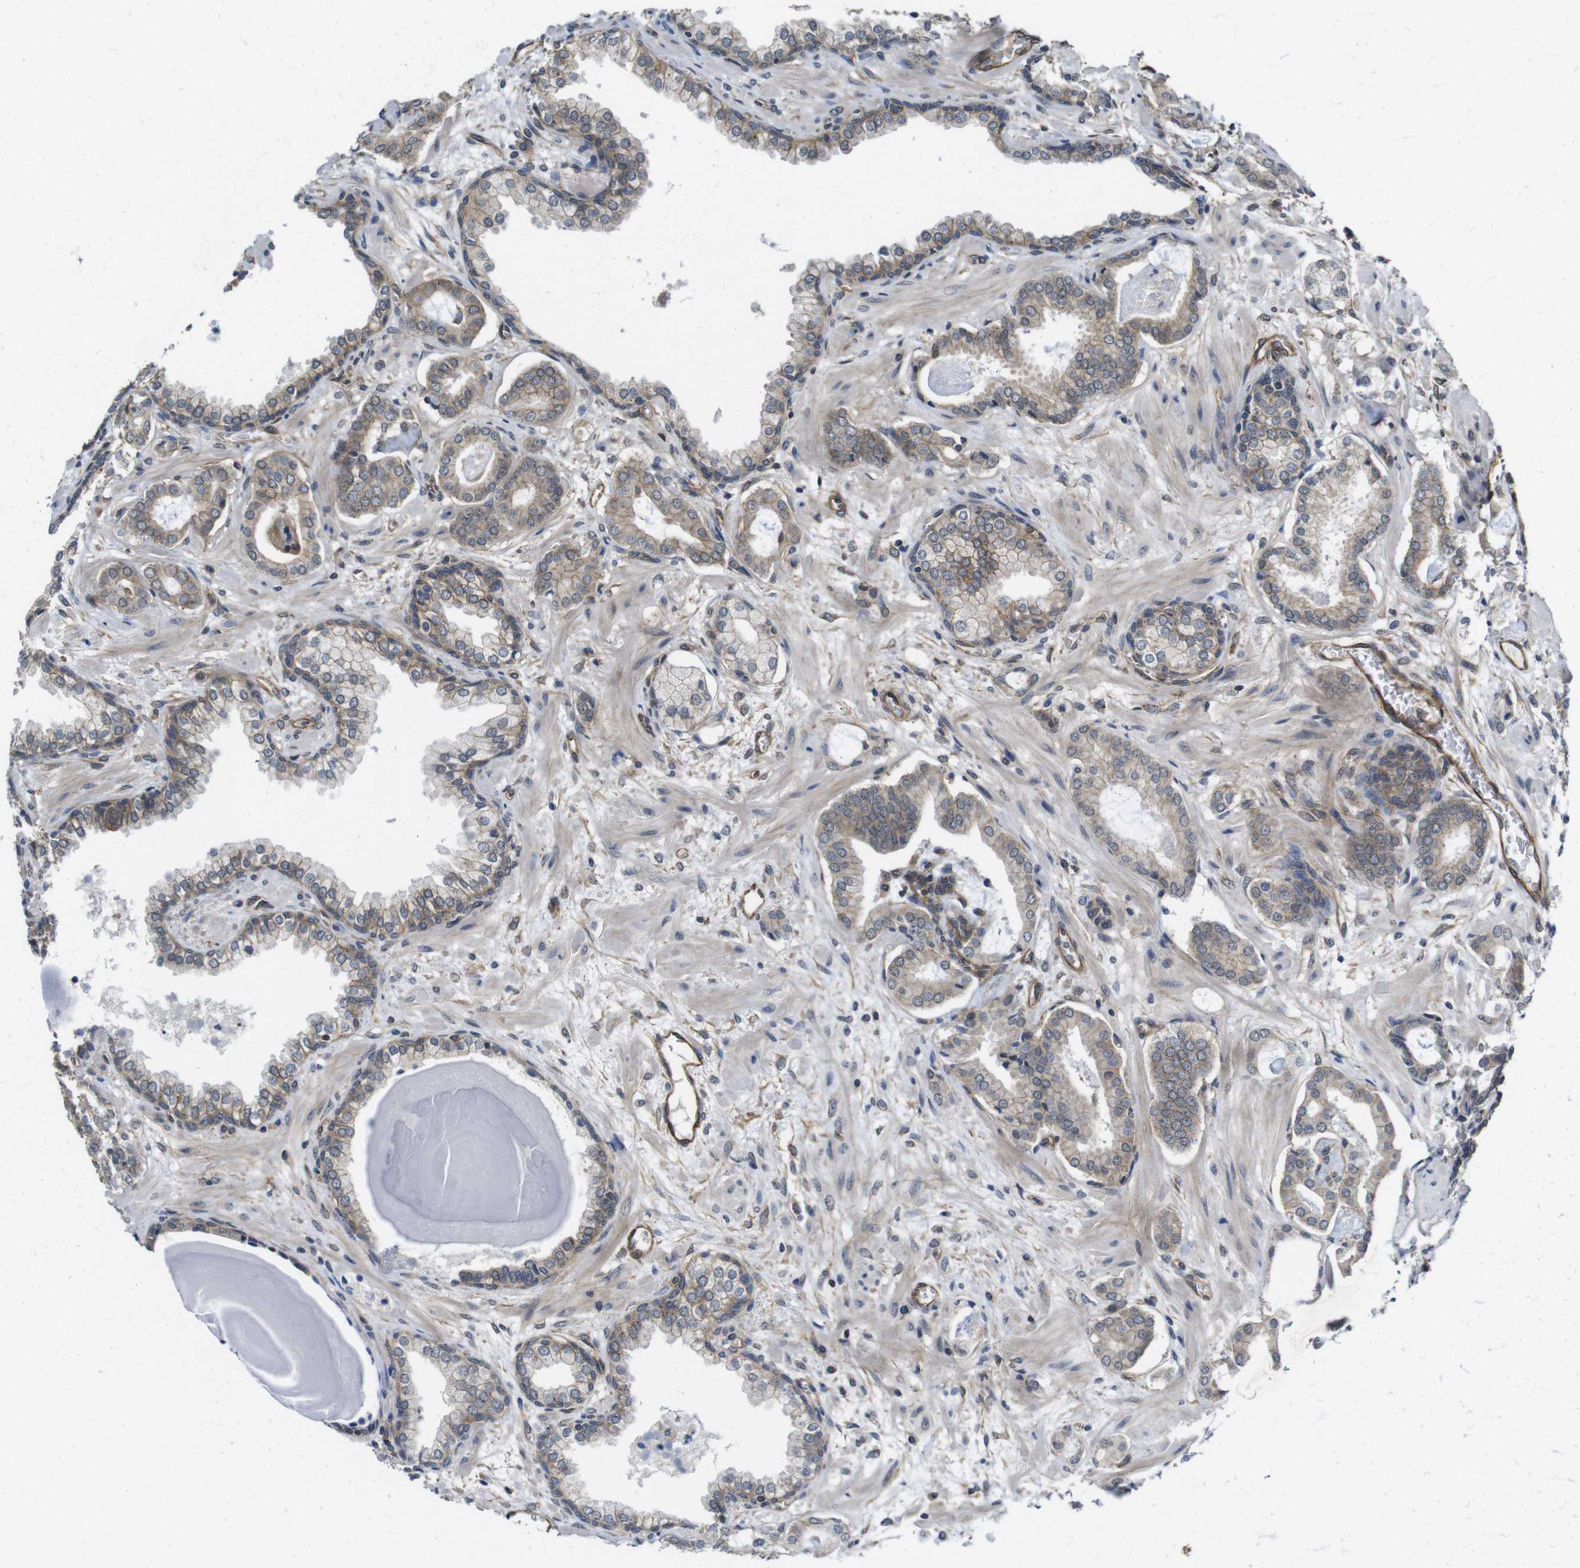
{"staining": {"intensity": "weak", "quantity": ">75%", "location": "cytoplasmic/membranous"}, "tissue": "prostate cancer", "cell_type": "Tumor cells", "image_type": "cancer", "snomed": [{"axis": "morphology", "description": "Adenocarcinoma, Low grade"}, {"axis": "topography", "description": "Prostate"}], "caption": "DAB (3,3'-diaminobenzidine) immunohistochemical staining of prostate cancer displays weak cytoplasmic/membranous protein positivity in approximately >75% of tumor cells.", "gene": "ZDHHC5", "patient": {"sex": "male", "age": 53}}